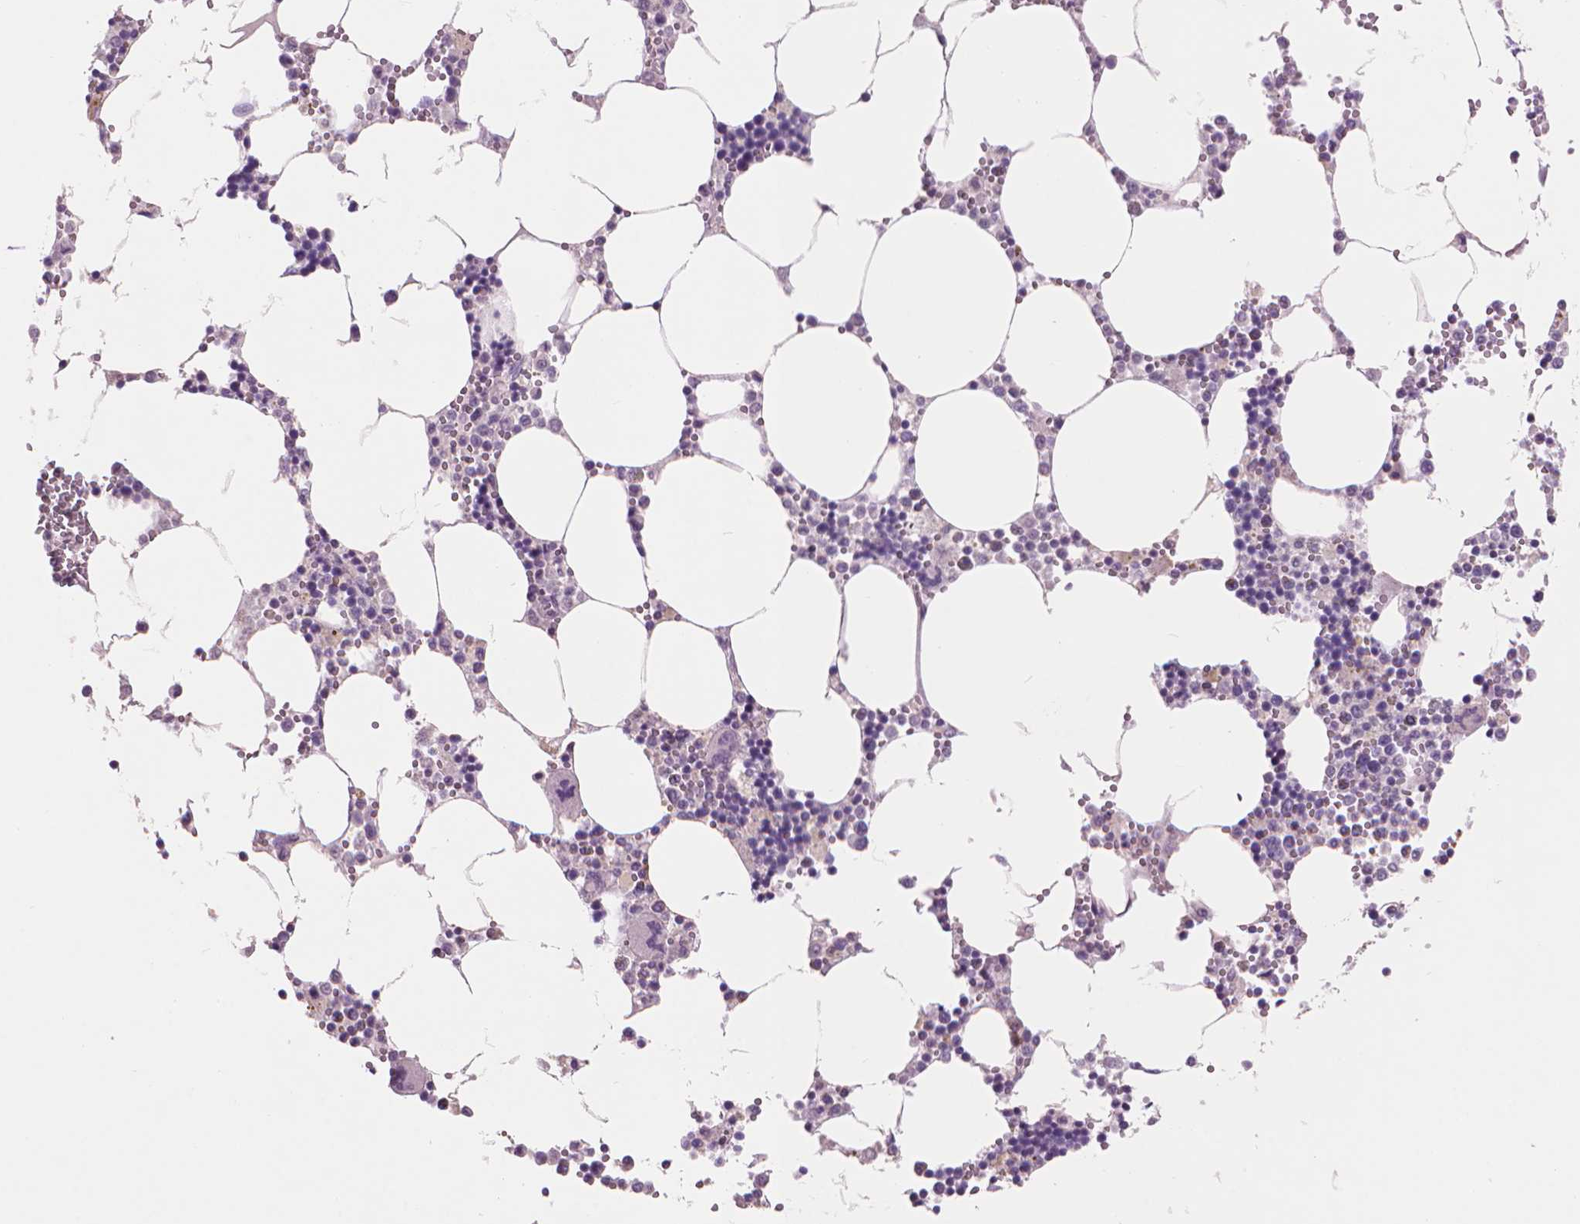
{"staining": {"intensity": "negative", "quantity": "none", "location": "none"}, "tissue": "bone marrow", "cell_type": "Hematopoietic cells", "image_type": "normal", "snomed": [{"axis": "morphology", "description": "Normal tissue, NOS"}, {"axis": "topography", "description": "Bone marrow"}], "caption": "An IHC photomicrograph of benign bone marrow is shown. There is no staining in hematopoietic cells of bone marrow.", "gene": "ENO2", "patient": {"sex": "male", "age": 54}}